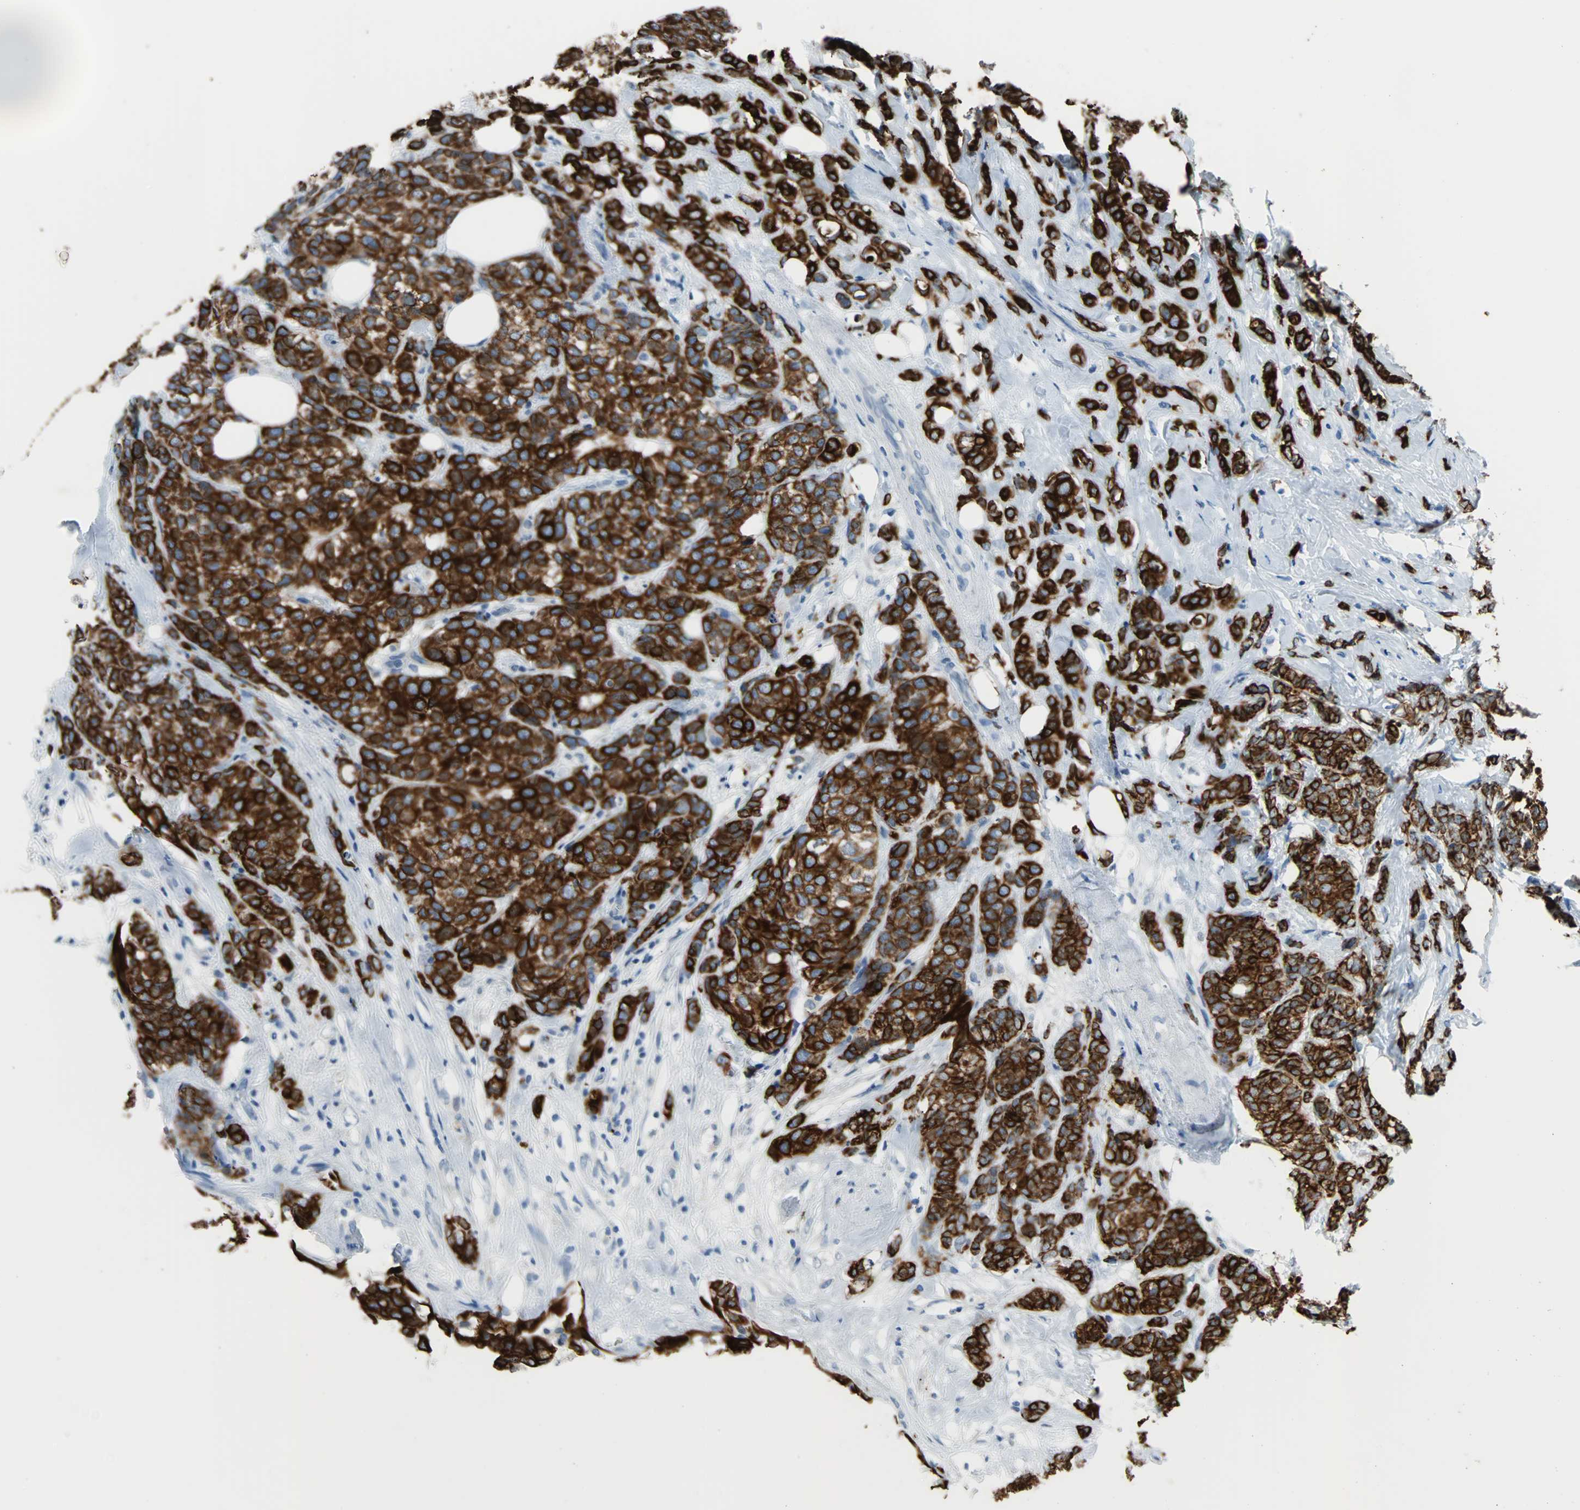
{"staining": {"intensity": "strong", "quantity": ">75%", "location": "cytoplasmic/membranous"}, "tissue": "breast cancer", "cell_type": "Tumor cells", "image_type": "cancer", "snomed": [{"axis": "morphology", "description": "Lobular carcinoma"}, {"axis": "topography", "description": "Breast"}], "caption": "The image reveals a brown stain indicating the presence of a protein in the cytoplasmic/membranous of tumor cells in breast cancer (lobular carcinoma).", "gene": "KRT7", "patient": {"sex": "female", "age": 60}}